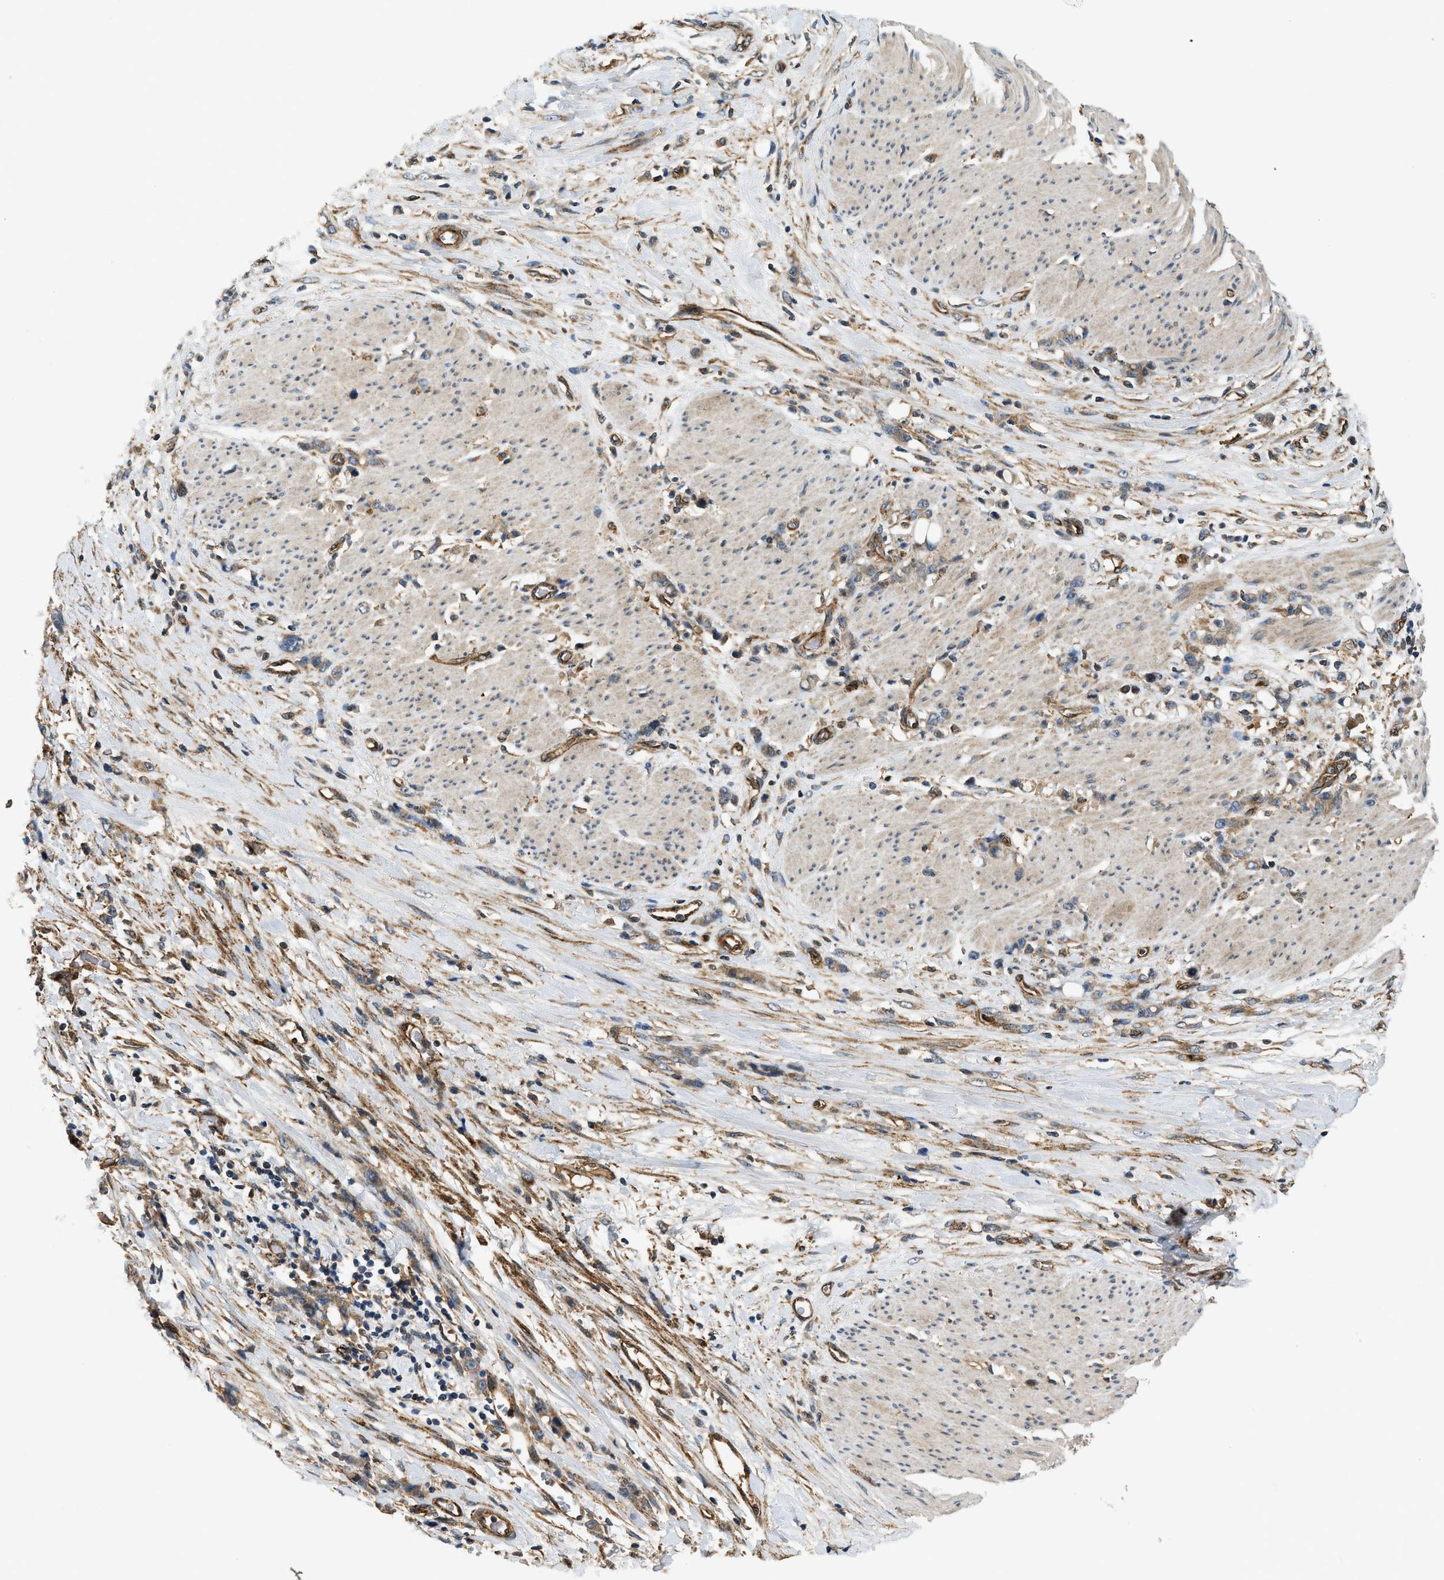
{"staining": {"intensity": "moderate", "quantity": ">75%", "location": "cytoplasmic/membranous"}, "tissue": "stomach cancer", "cell_type": "Tumor cells", "image_type": "cancer", "snomed": [{"axis": "morphology", "description": "Adenocarcinoma, NOS"}, {"axis": "topography", "description": "Stomach, lower"}], "caption": "Tumor cells display medium levels of moderate cytoplasmic/membranous expression in about >75% of cells in human stomach adenocarcinoma.", "gene": "HIP1", "patient": {"sex": "male", "age": 88}}